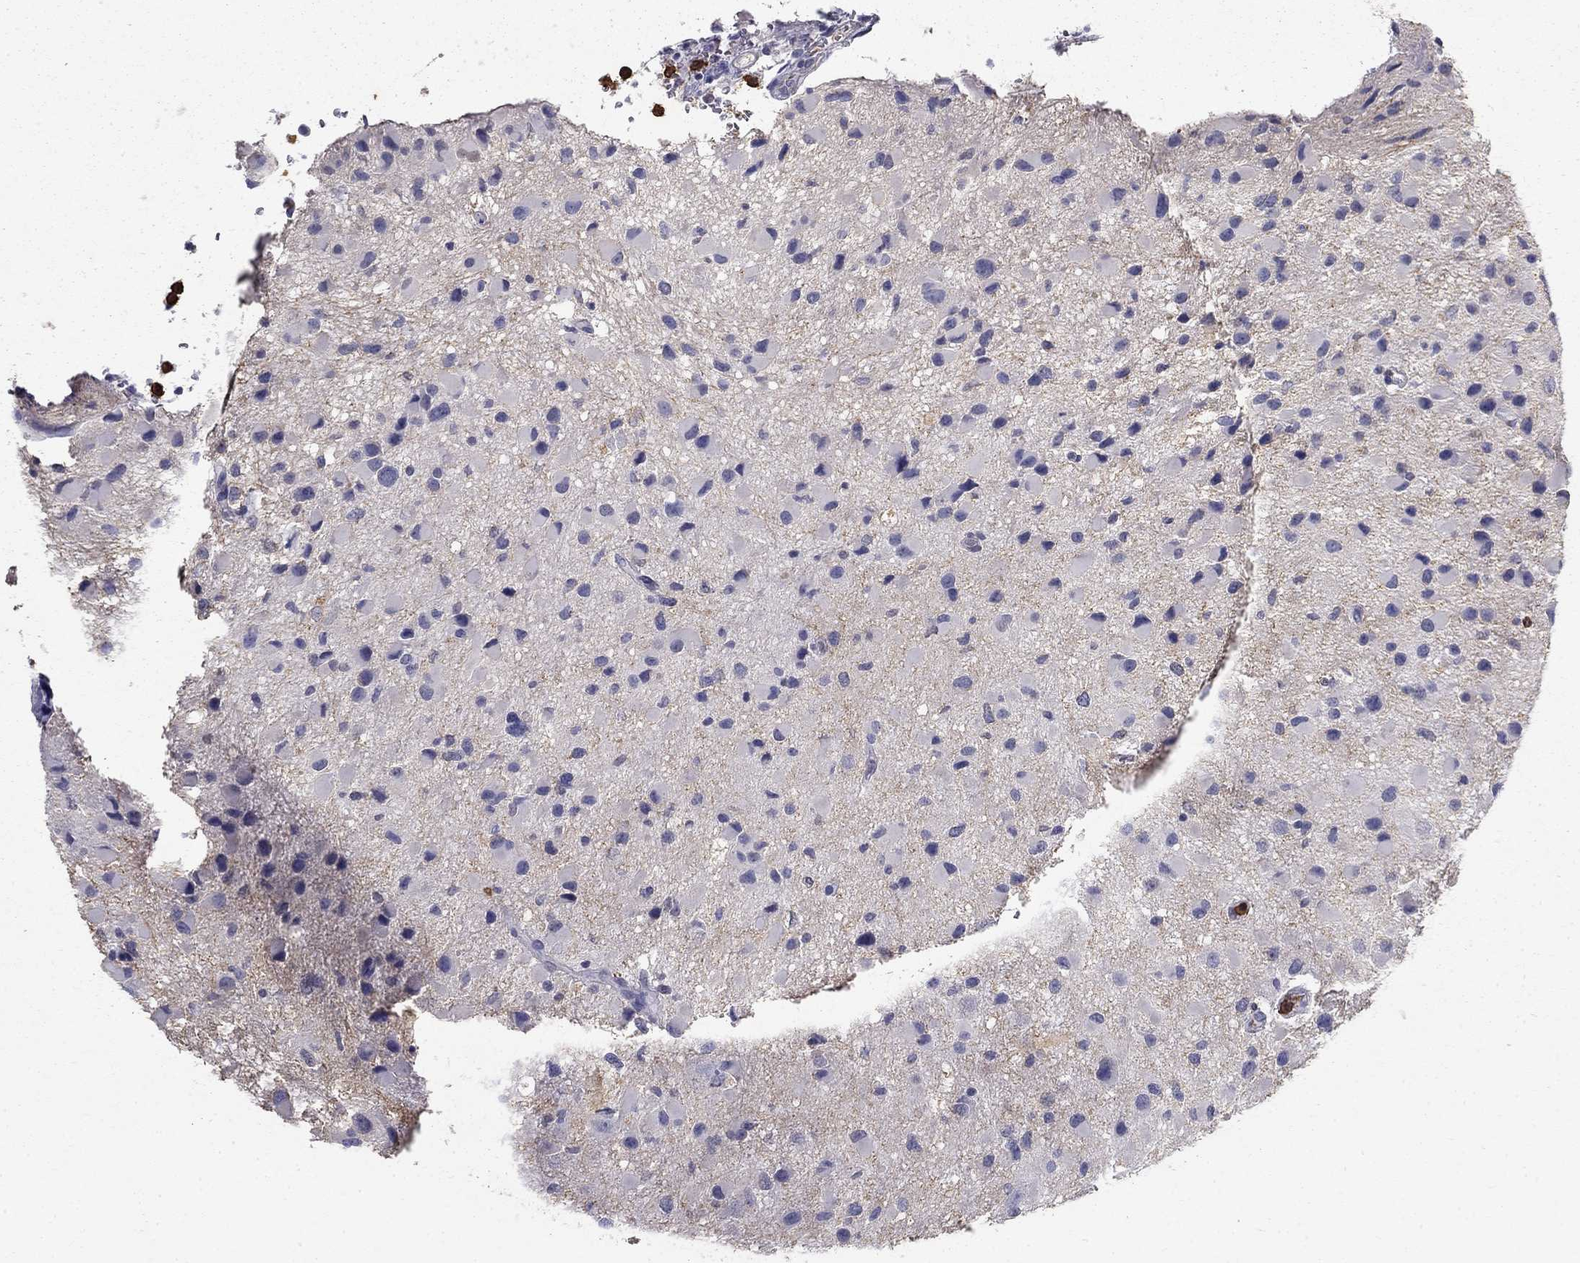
{"staining": {"intensity": "negative", "quantity": "none", "location": "none"}, "tissue": "glioma", "cell_type": "Tumor cells", "image_type": "cancer", "snomed": [{"axis": "morphology", "description": "Glioma, malignant, Low grade"}, {"axis": "topography", "description": "Brain"}], "caption": "There is no significant staining in tumor cells of malignant glioma (low-grade). (Brightfield microscopy of DAB immunohistochemistry (IHC) at high magnification).", "gene": "IGSF8", "patient": {"sex": "female", "age": 32}}